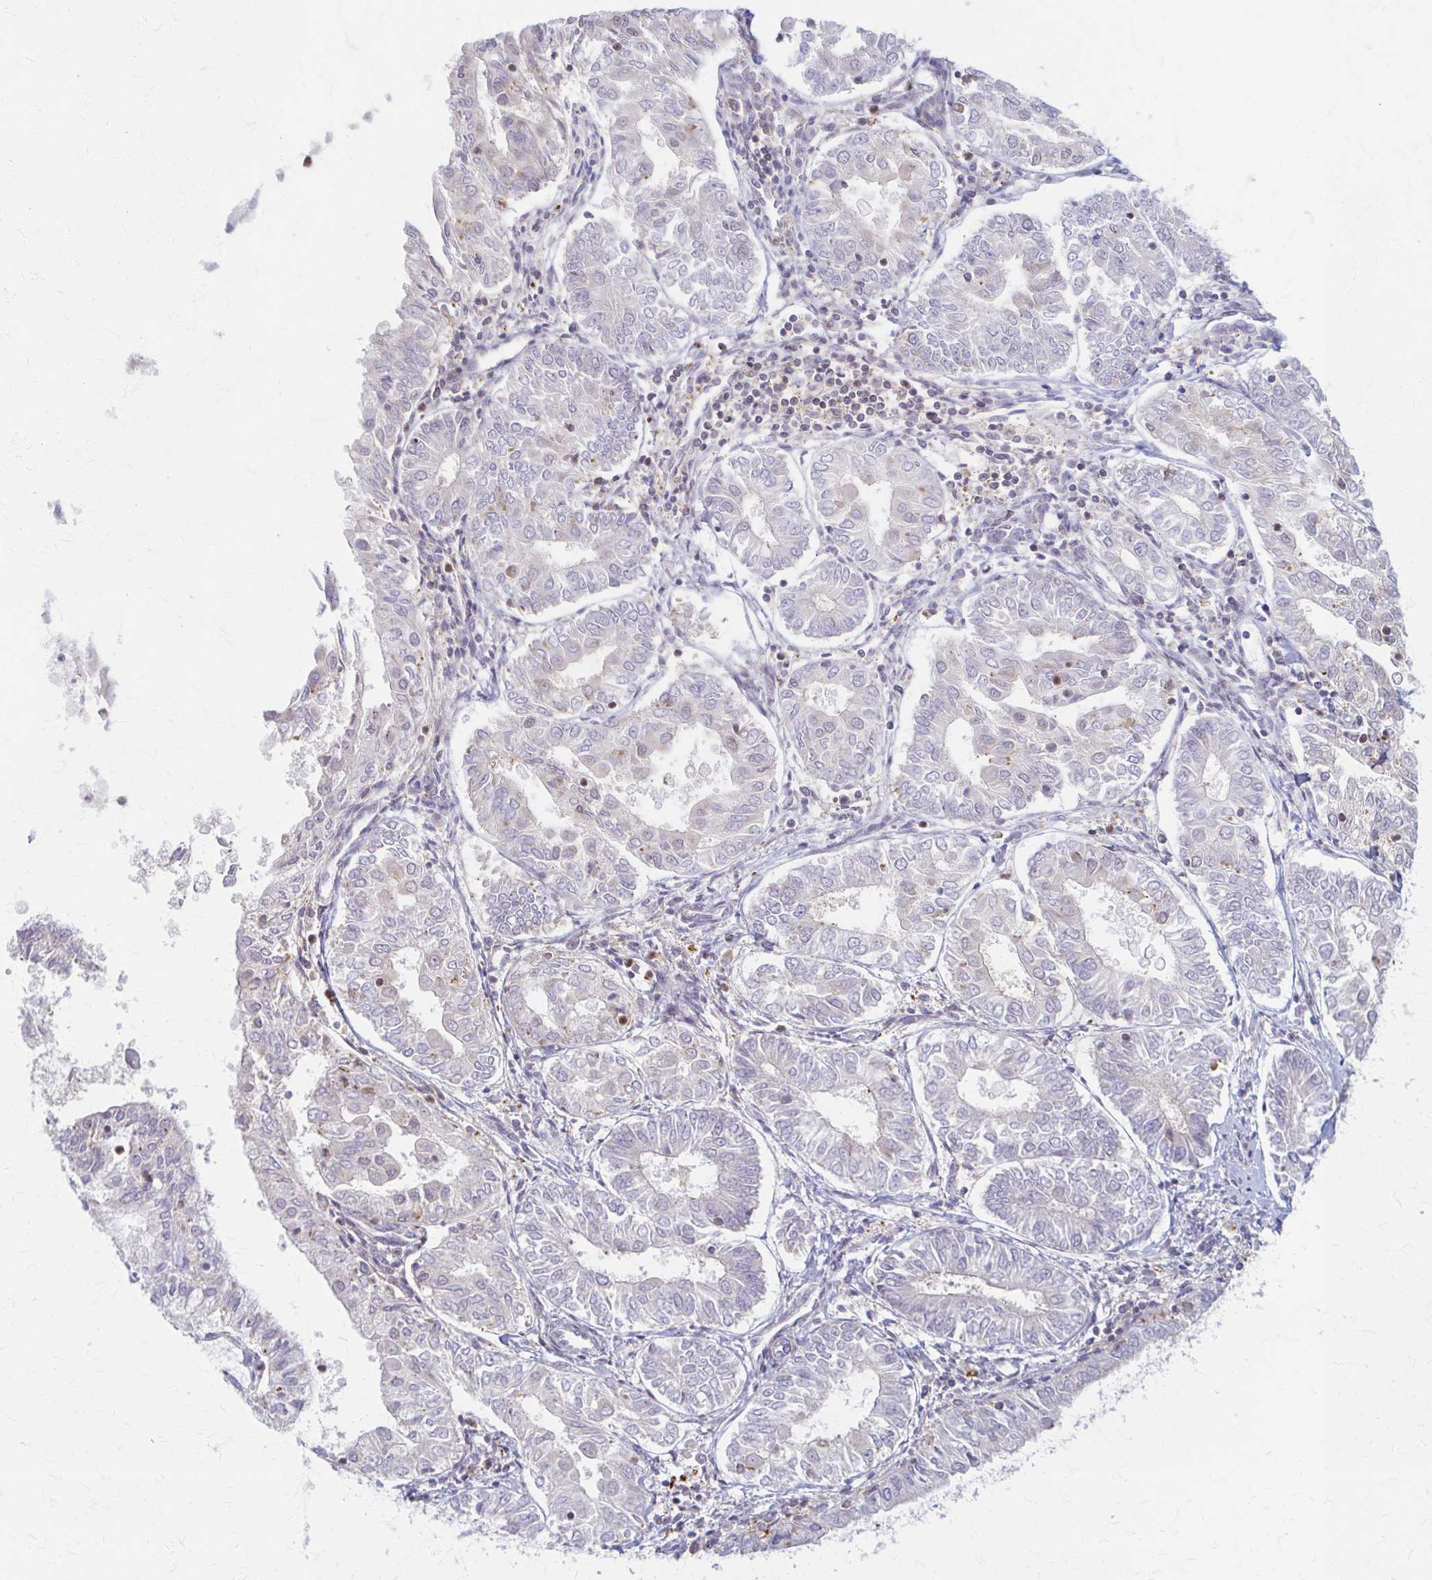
{"staining": {"intensity": "negative", "quantity": "none", "location": "none"}, "tissue": "endometrial cancer", "cell_type": "Tumor cells", "image_type": "cancer", "snomed": [{"axis": "morphology", "description": "Adenocarcinoma, NOS"}, {"axis": "topography", "description": "Endometrium"}], "caption": "A high-resolution image shows immunohistochemistry staining of endometrial adenocarcinoma, which displays no significant expression in tumor cells.", "gene": "ARHGAP35", "patient": {"sex": "female", "age": 68}}